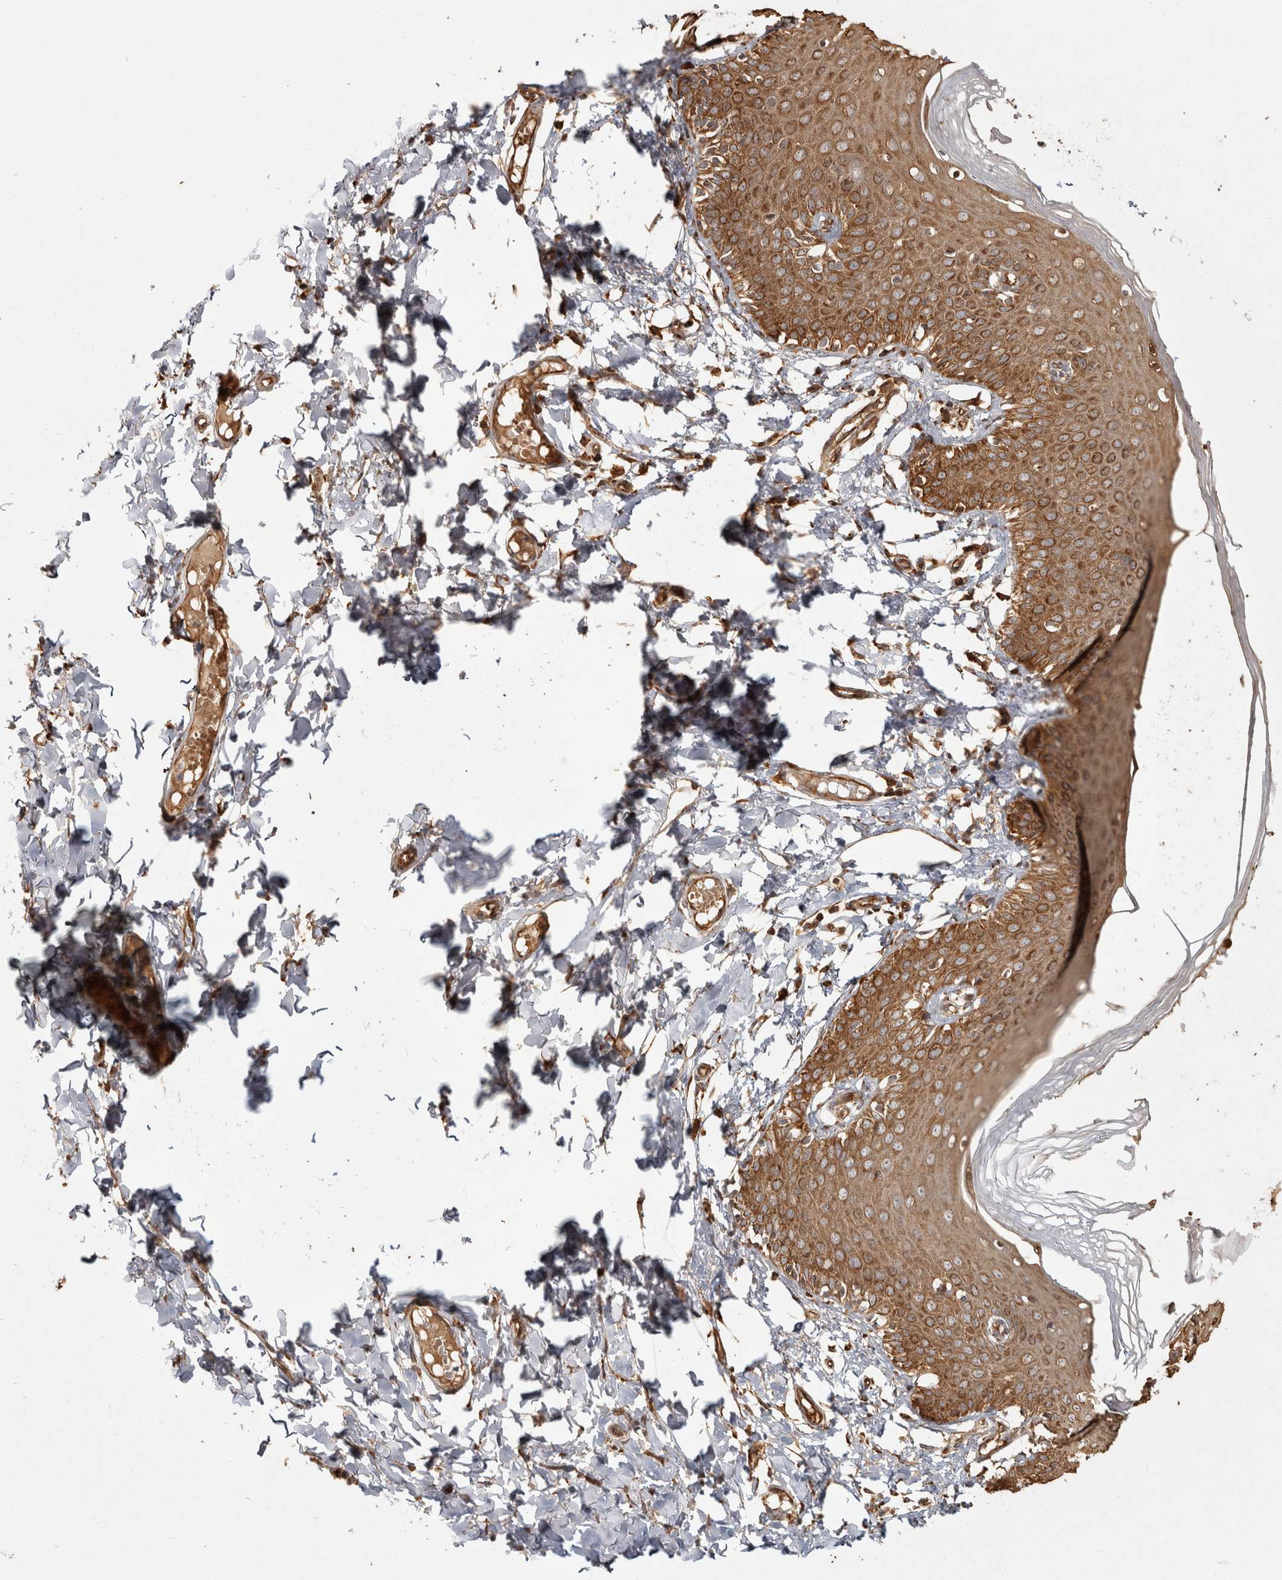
{"staining": {"intensity": "moderate", "quantity": ">75%", "location": "cytoplasmic/membranous"}, "tissue": "skin", "cell_type": "Epidermal cells", "image_type": "normal", "snomed": [{"axis": "morphology", "description": "Normal tissue, NOS"}, {"axis": "topography", "description": "Vulva"}], "caption": "Immunohistochemical staining of benign human skin demonstrates medium levels of moderate cytoplasmic/membranous staining in about >75% of epidermal cells.", "gene": "CAMSAP2", "patient": {"sex": "female", "age": 66}}